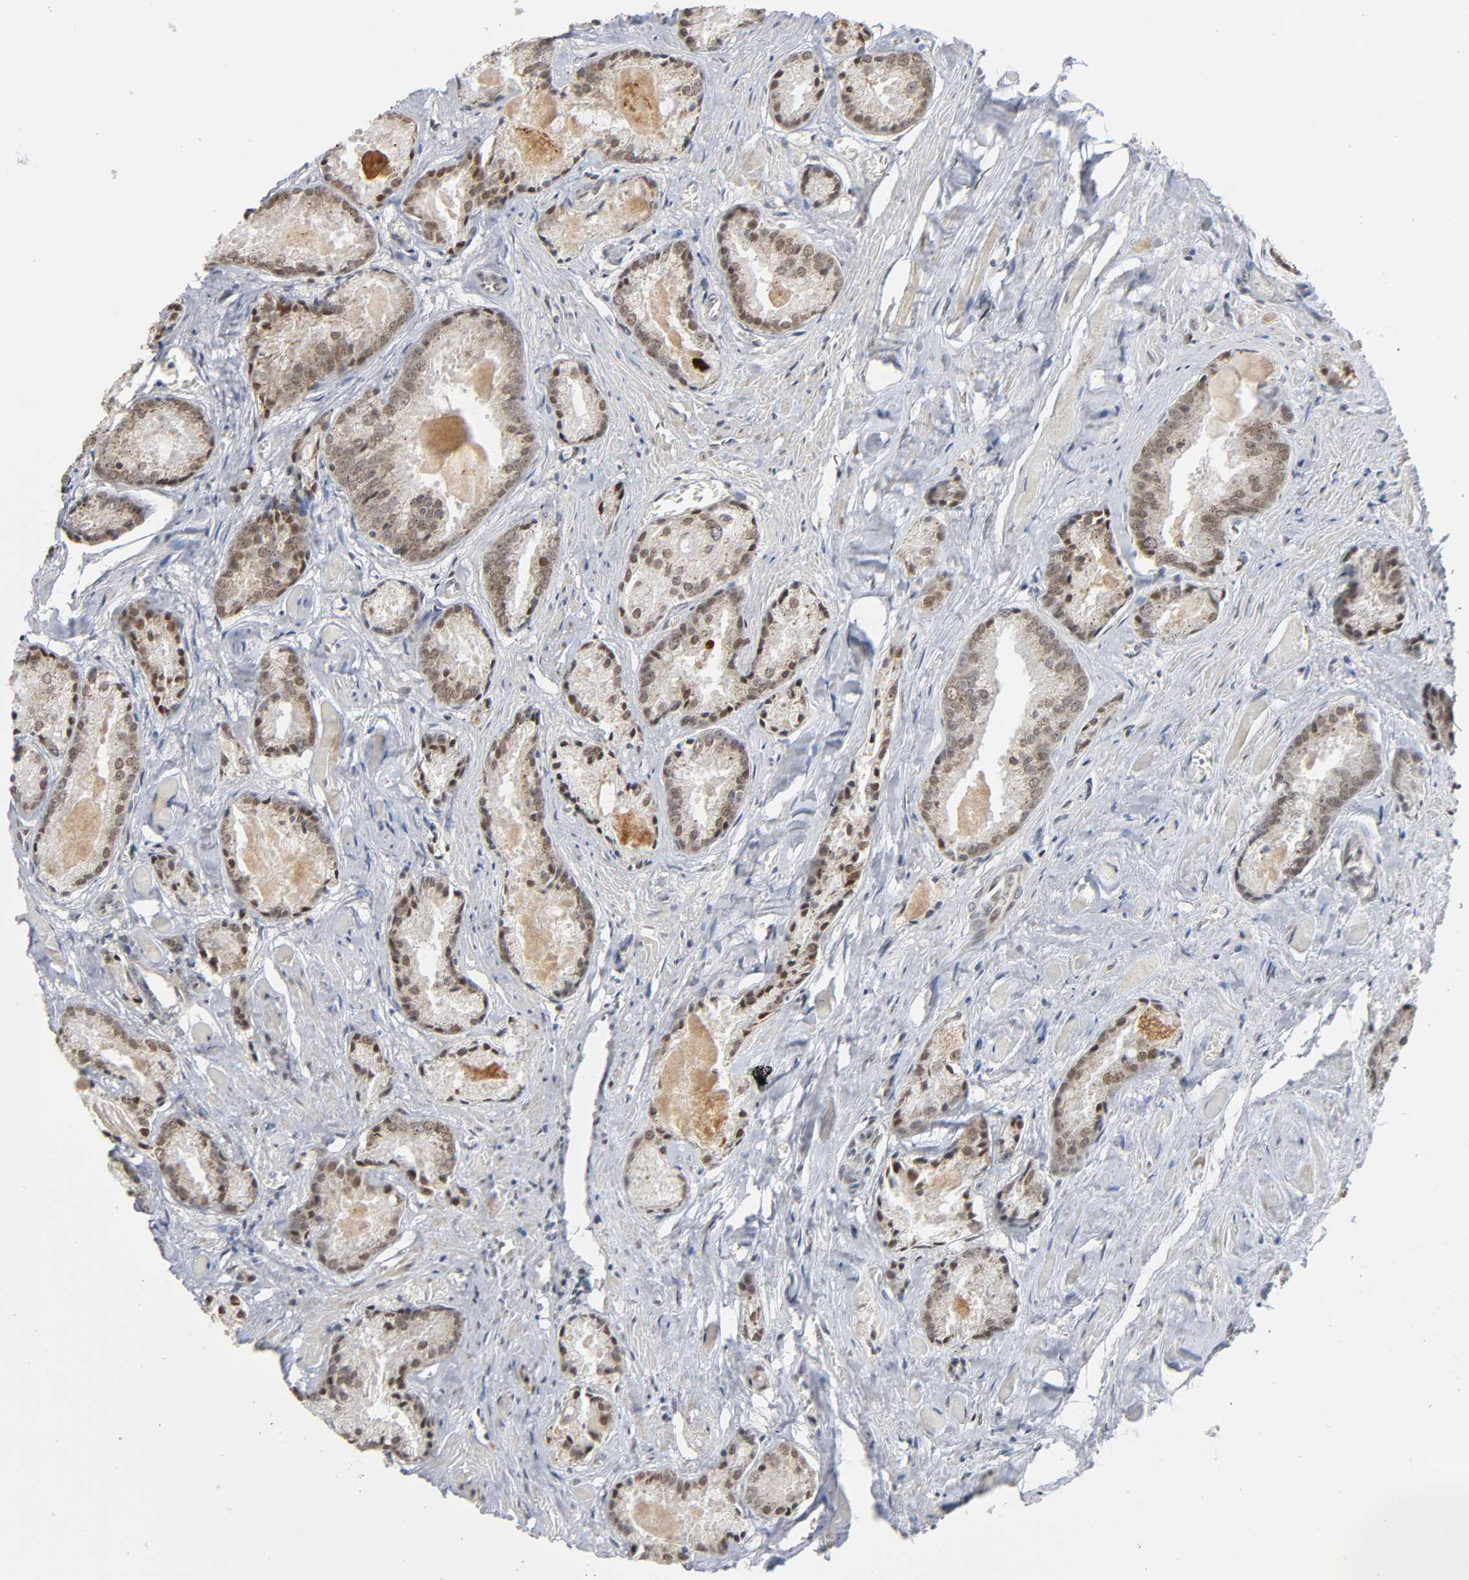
{"staining": {"intensity": "weak", "quantity": "25%-75%", "location": "cytoplasmic/membranous,nuclear"}, "tissue": "prostate cancer", "cell_type": "Tumor cells", "image_type": "cancer", "snomed": [{"axis": "morphology", "description": "Adenocarcinoma, Low grade"}, {"axis": "topography", "description": "Prostate"}], "caption": "Approximately 25%-75% of tumor cells in prostate adenocarcinoma (low-grade) exhibit weak cytoplasmic/membranous and nuclear protein positivity as visualized by brown immunohistochemical staining.", "gene": "KAT2B", "patient": {"sex": "male", "age": 64}}